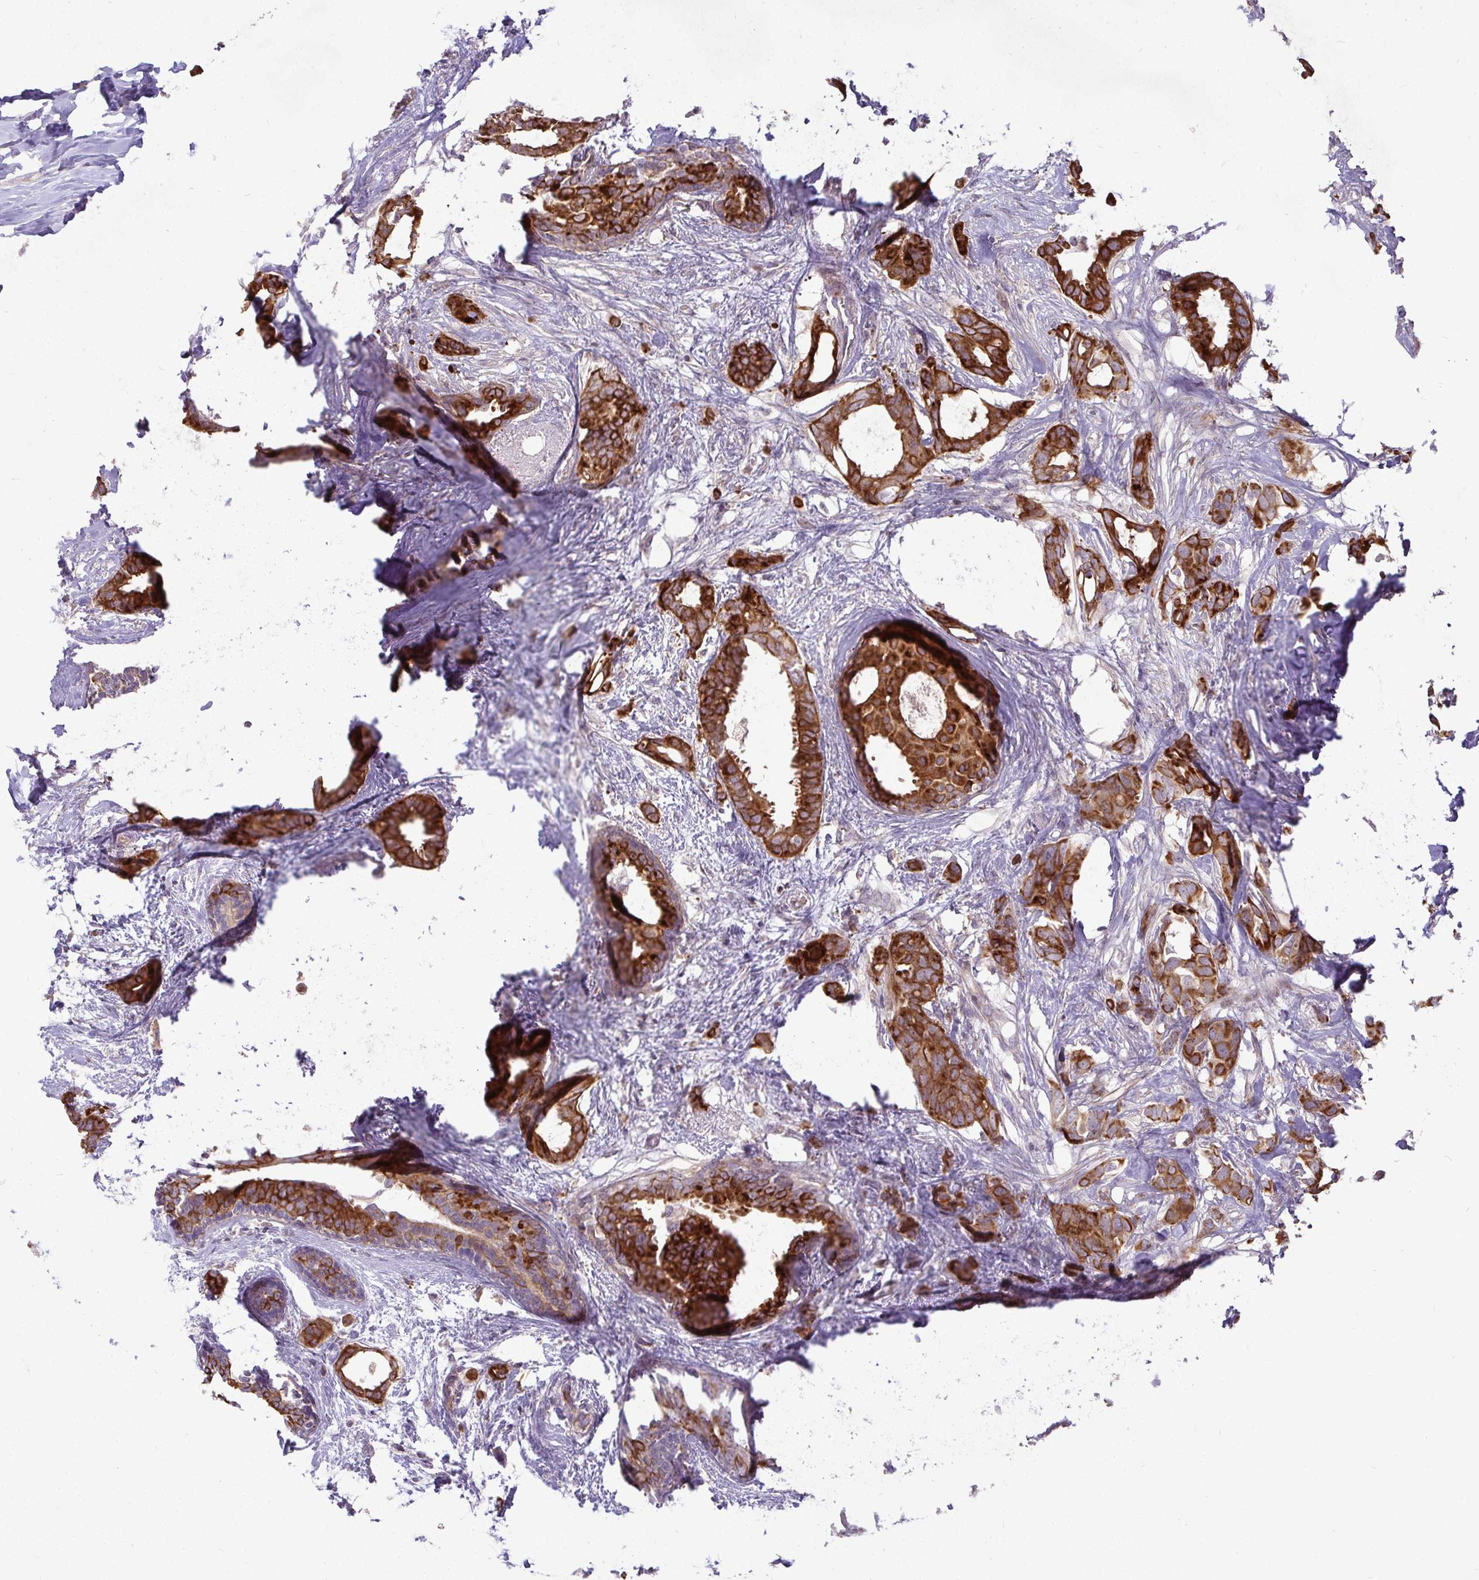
{"staining": {"intensity": "moderate", "quantity": ">75%", "location": "cytoplasmic/membranous"}, "tissue": "breast cancer", "cell_type": "Tumor cells", "image_type": "cancer", "snomed": [{"axis": "morphology", "description": "Duct carcinoma"}, {"axis": "topography", "description": "Breast"}], "caption": "DAB immunohistochemical staining of breast cancer (intraductal carcinoma) reveals moderate cytoplasmic/membranous protein staining in approximately >75% of tumor cells.", "gene": "STRIP1", "patient": {"sex": "female", "age": 62}}